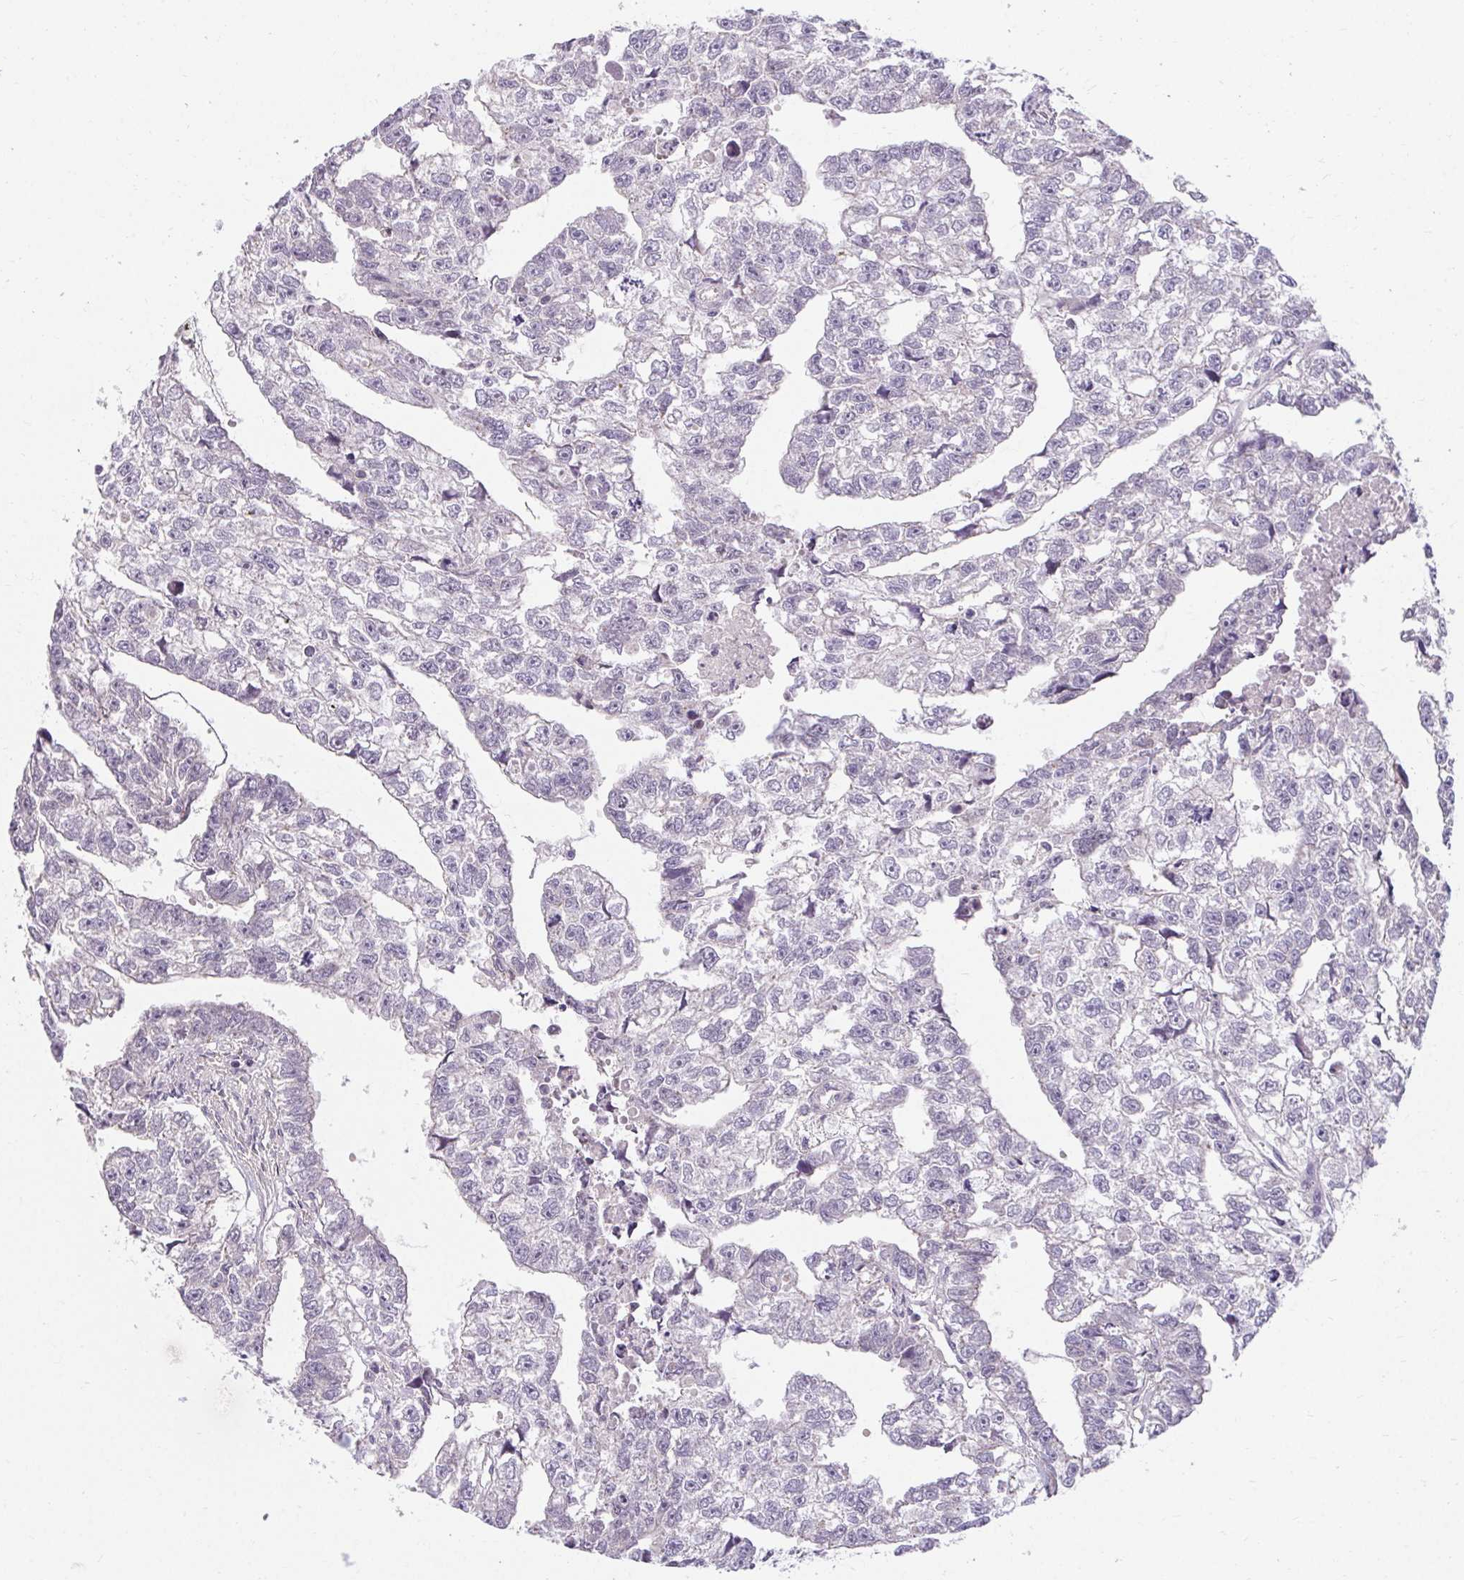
{"staining": {"intensity": "negative", "quantity": "none", "location": "none"}, "tissue": "testis cancer", "cell_type": "Tumor cells", "image_type": "cancer", "snomed": [{"axis": "morphology", "description": "Carcinoma, Embryonal, NOS"}, {"axis": "morphology", "description": "Teratoma, malignant, NOS"}, {"axis": "topography", "description": "Testis"}], "caption": "A high-resolution image shows IHC staining of testis cancer, which demonstrates no significant staining in tumor cells.", "gene": "TMEM52B", "patient": {"sex": "male", "age": 44}}